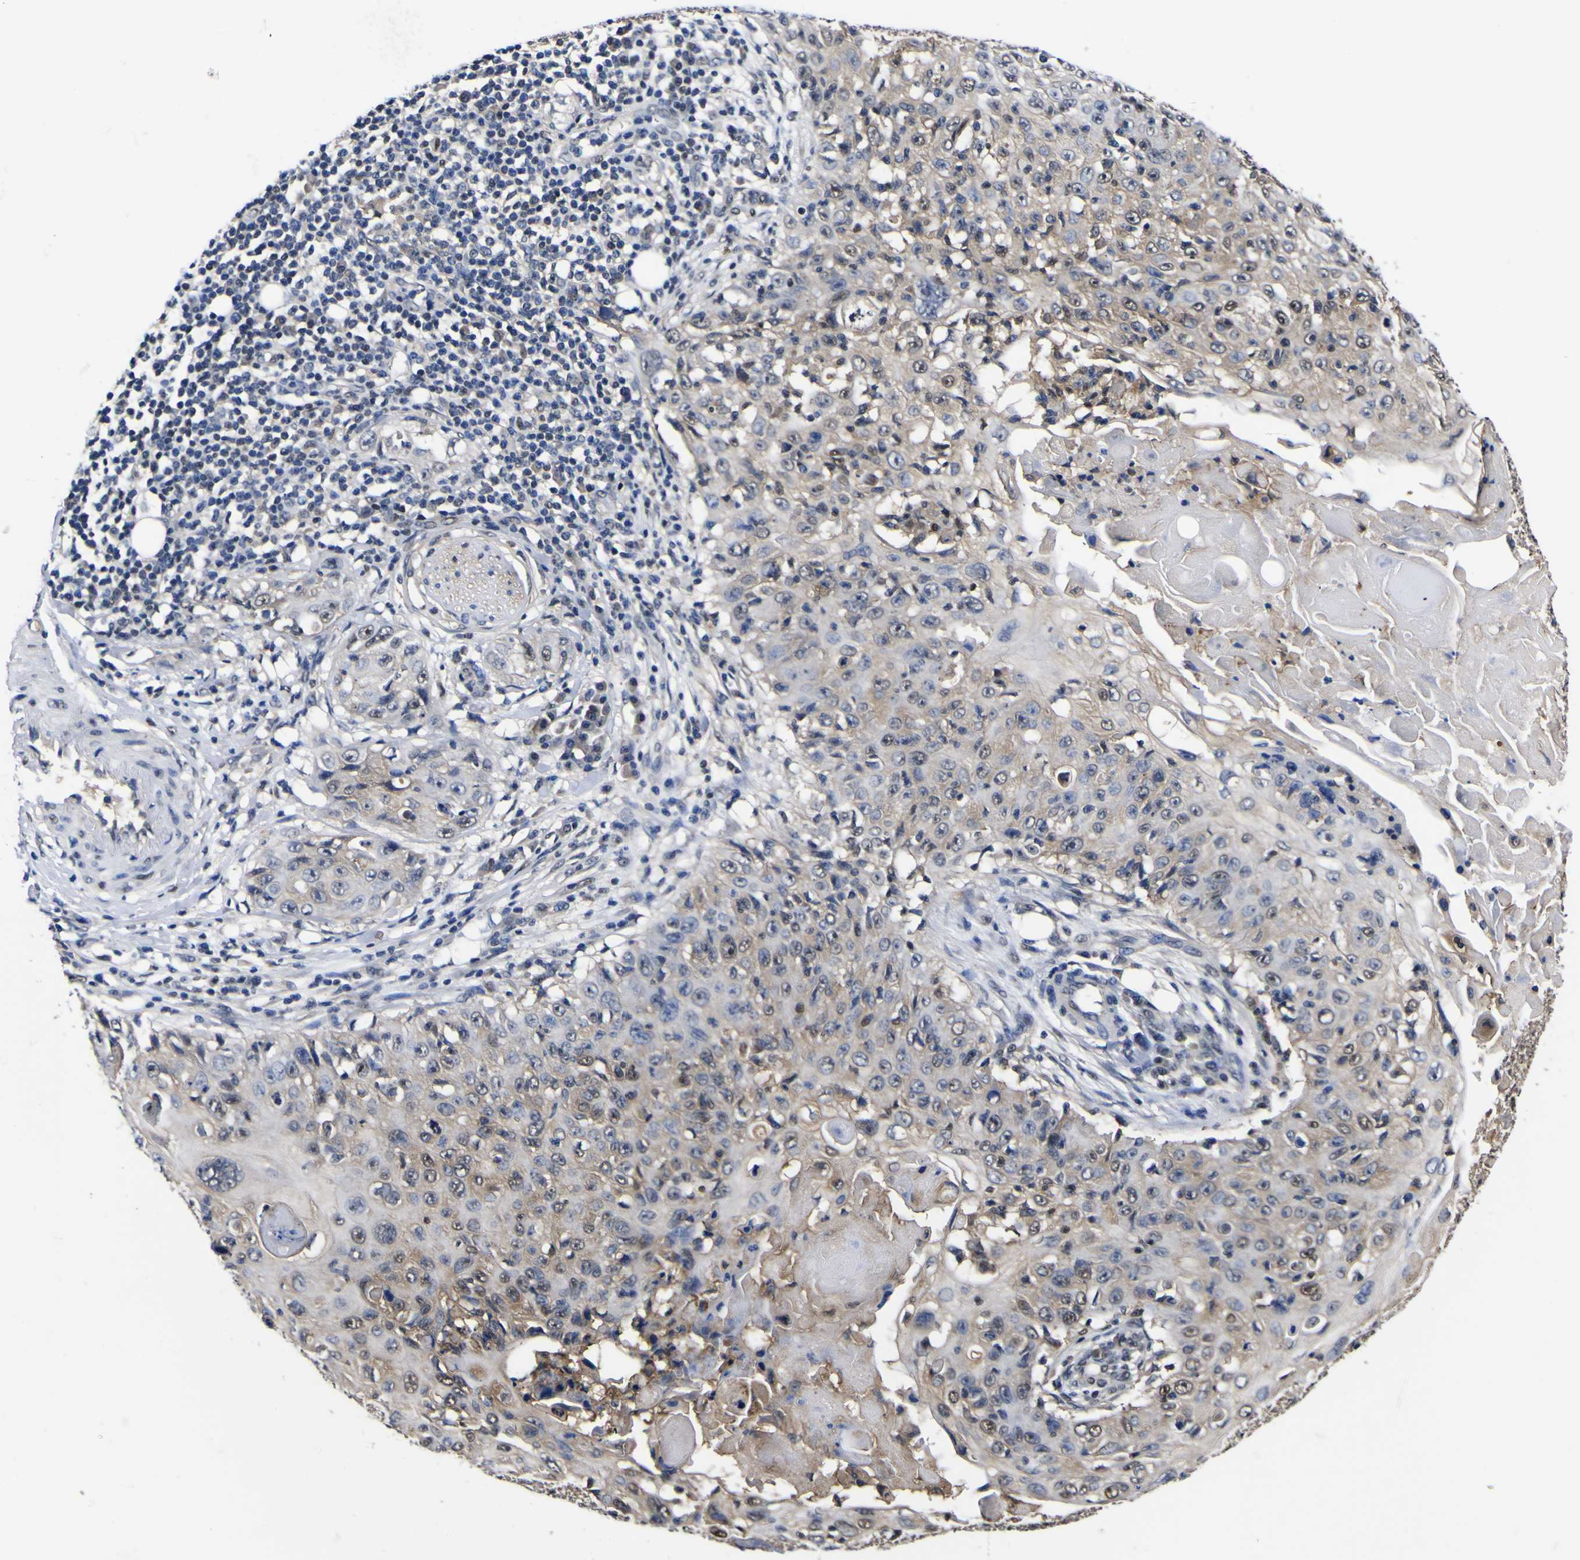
{"staining": {"intensity": "moderate", "quantity": "25%-75%", "location": "nuclear"}, "tissue": "skin cancer", "cell_type": "Tumor cells", "image_type": "cancer", "snomed": [{"axis": "morphology", "description": "Squamous cell carcinoma, NOS"}, {"axis": "topography", "description": "Skin"}], "caption": "Immunohistochemistry of skin cancer reveals medium levels of moderate nuclear staining in approximately 25%-75% of tumor cells.", "gene": "FAM110B", "patient": {"sex": "male", "age": 86}}